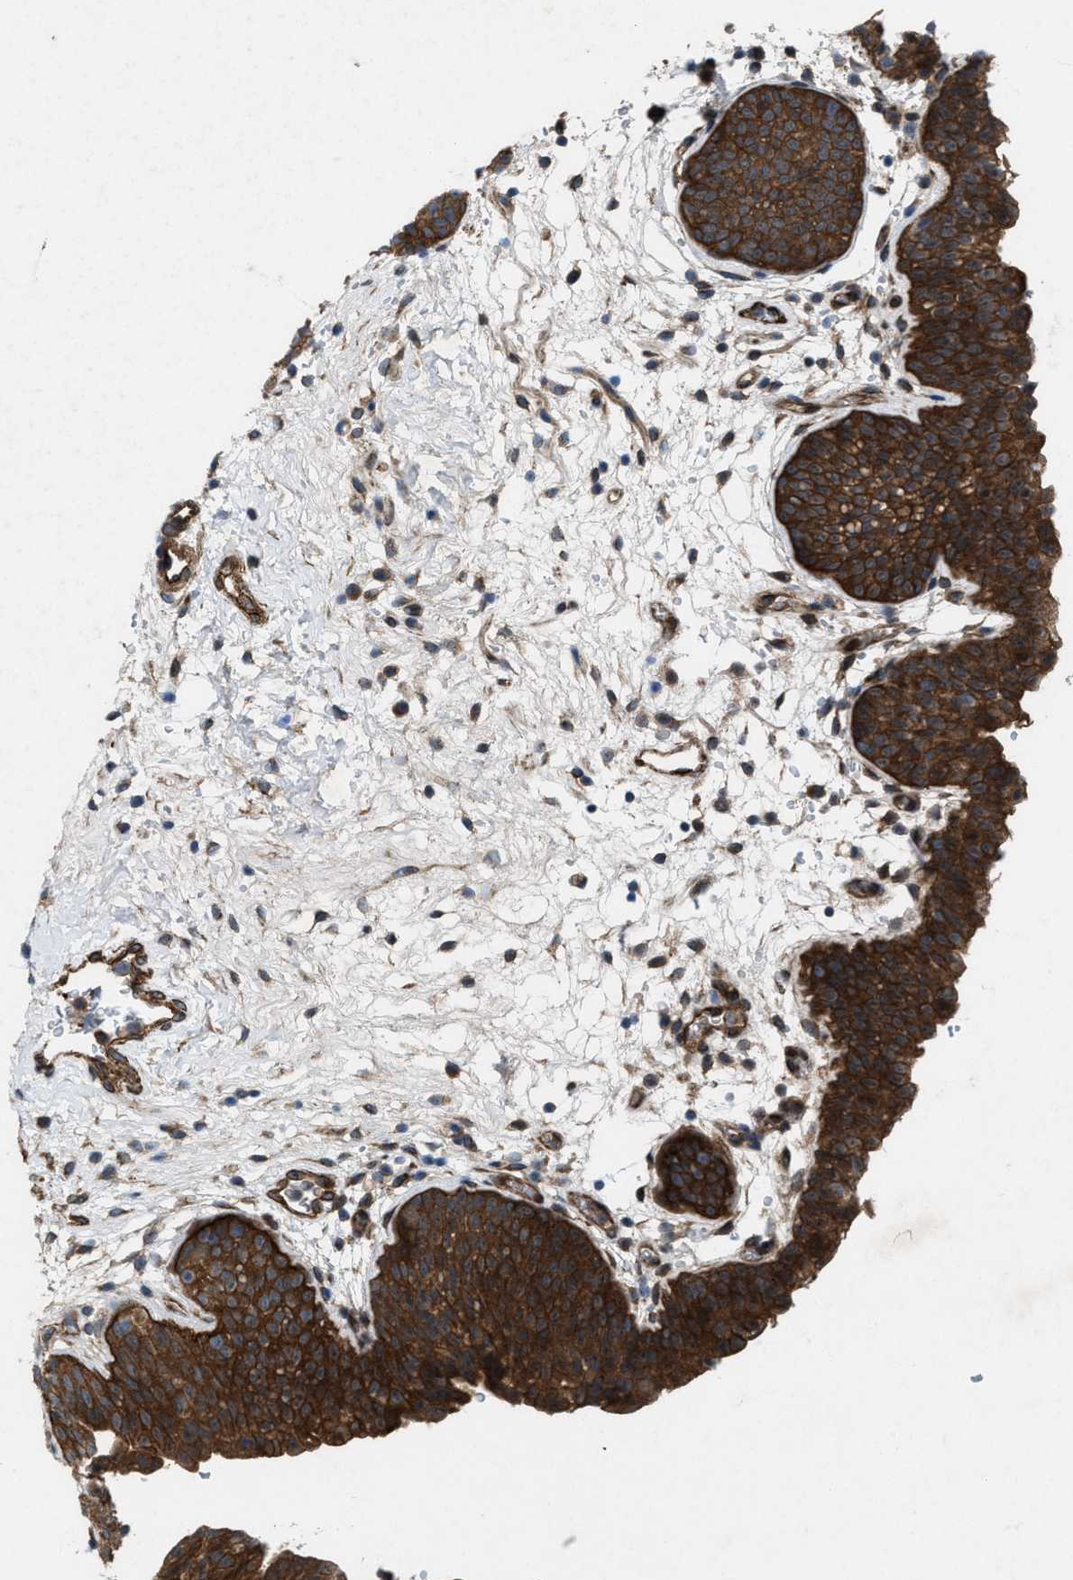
{"staining": {"intensity": "strong", "quantity": ">75%", "location": "cytoplasmic/membranous"}, "tissue": "urinary bladder", "cell_type": "Urothelial cells", "image_type": "normal", "snomed": [{"axis": "morphology", "description": "Normal tissue, NOS"}, {"axis": "topography", "description": "Urinary bladder"}], "caption": "This is an image of immunohistochemistry (IHC) staining of benign urinary bladder, which shows strong staining in the cytoplasmic/membranous of urothelial cells.", "gene": "URGCP", "patient": {"sex": "male", "age": 37}}